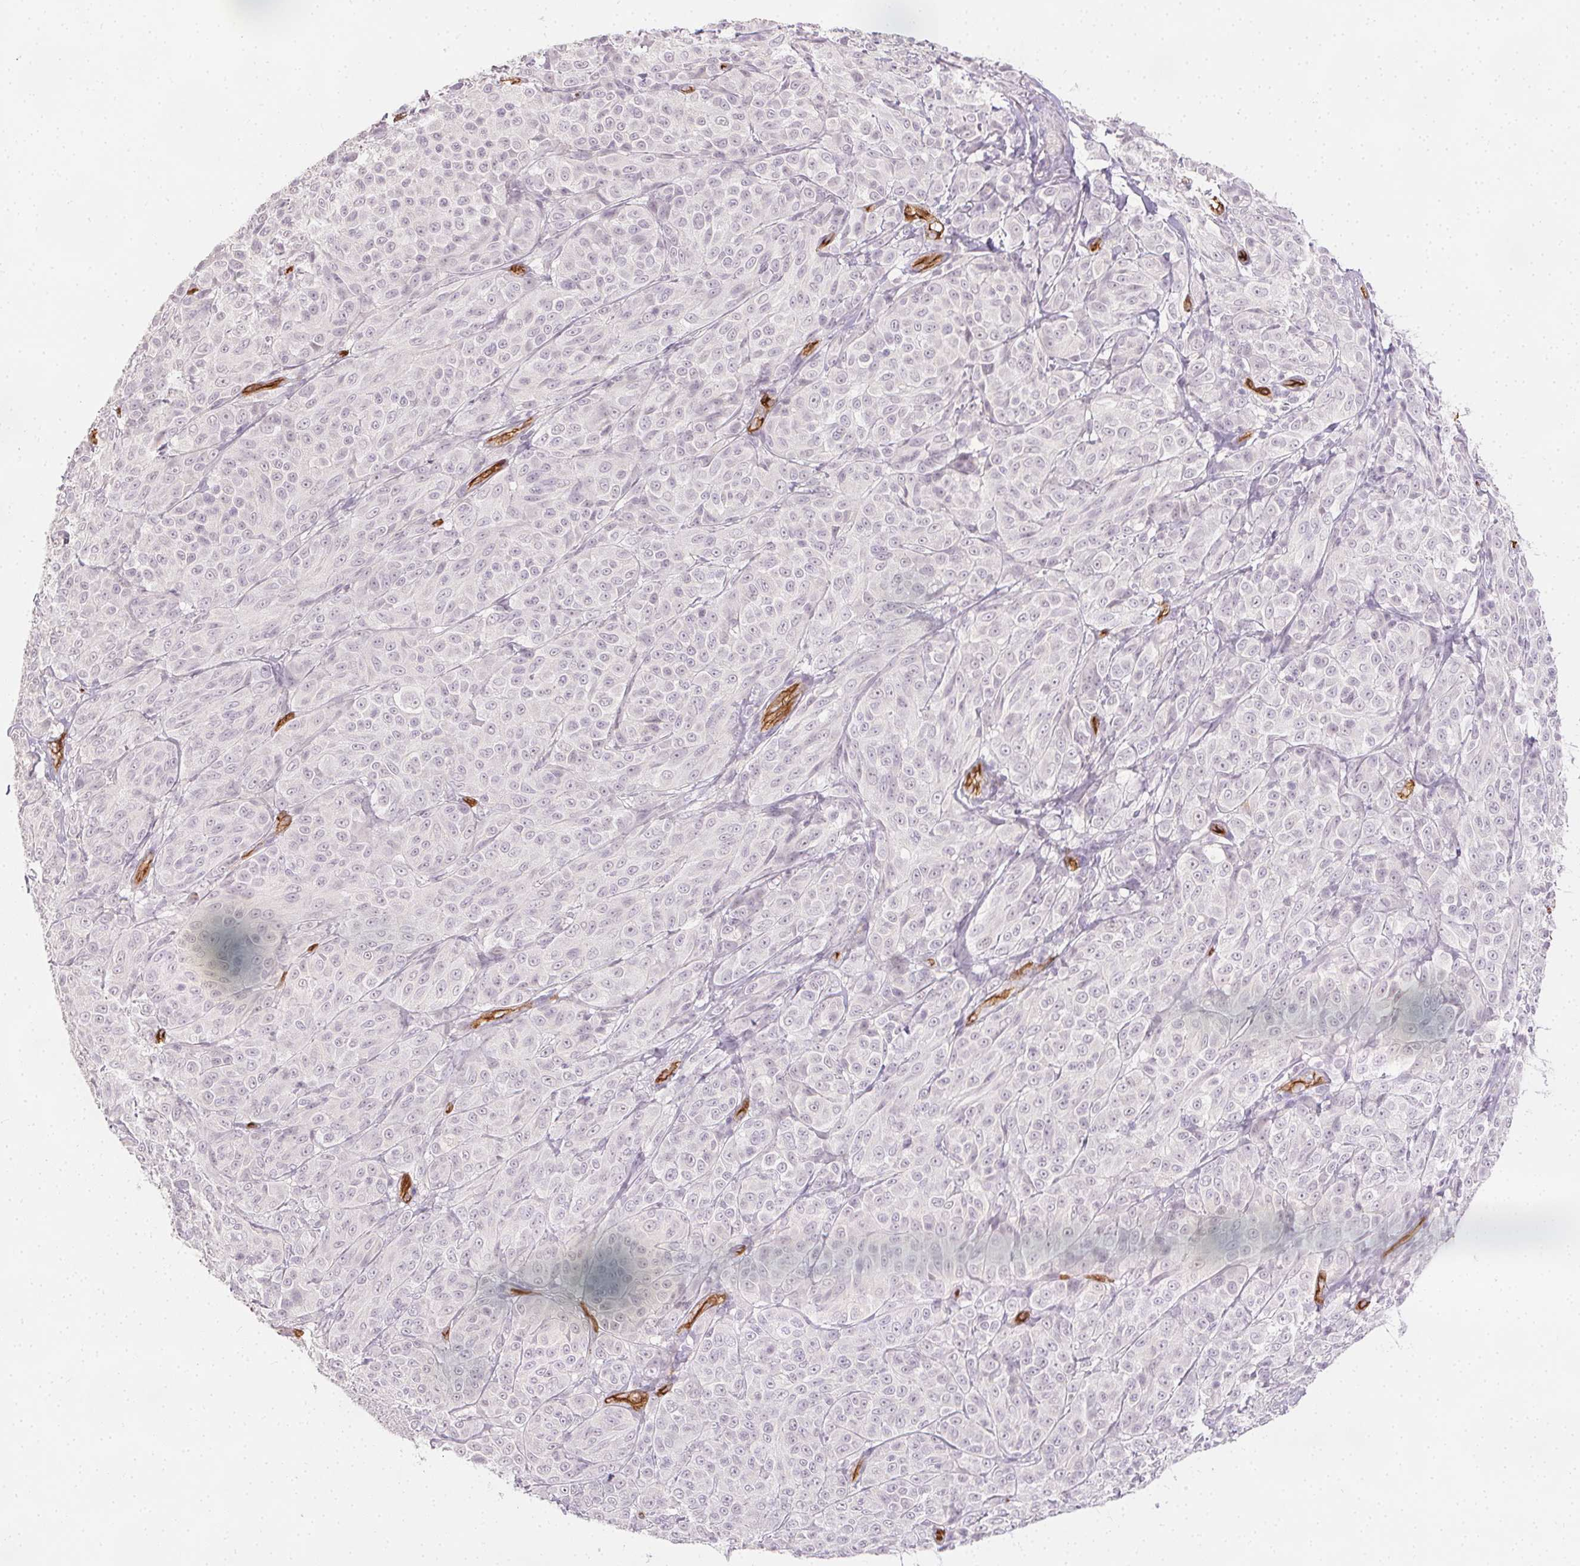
{"staining": {"intensity": "negative", "quantity": "none", "location": "none"}, "tissue": "melanoma", "cell_type": "Tumor cells", "image_type": "cancer", "snomed": [{"axis": "morphology", "description": "Malignant melanoma, NOS"}, {"axis": "topography", "description": "Skin"}], "caption": "Malignant melanoma was stained to show a protein in brown. There is no significant staining in tumor cells.", "gene": "PODXL", "patient": {"sex": "male", "age": 89}}